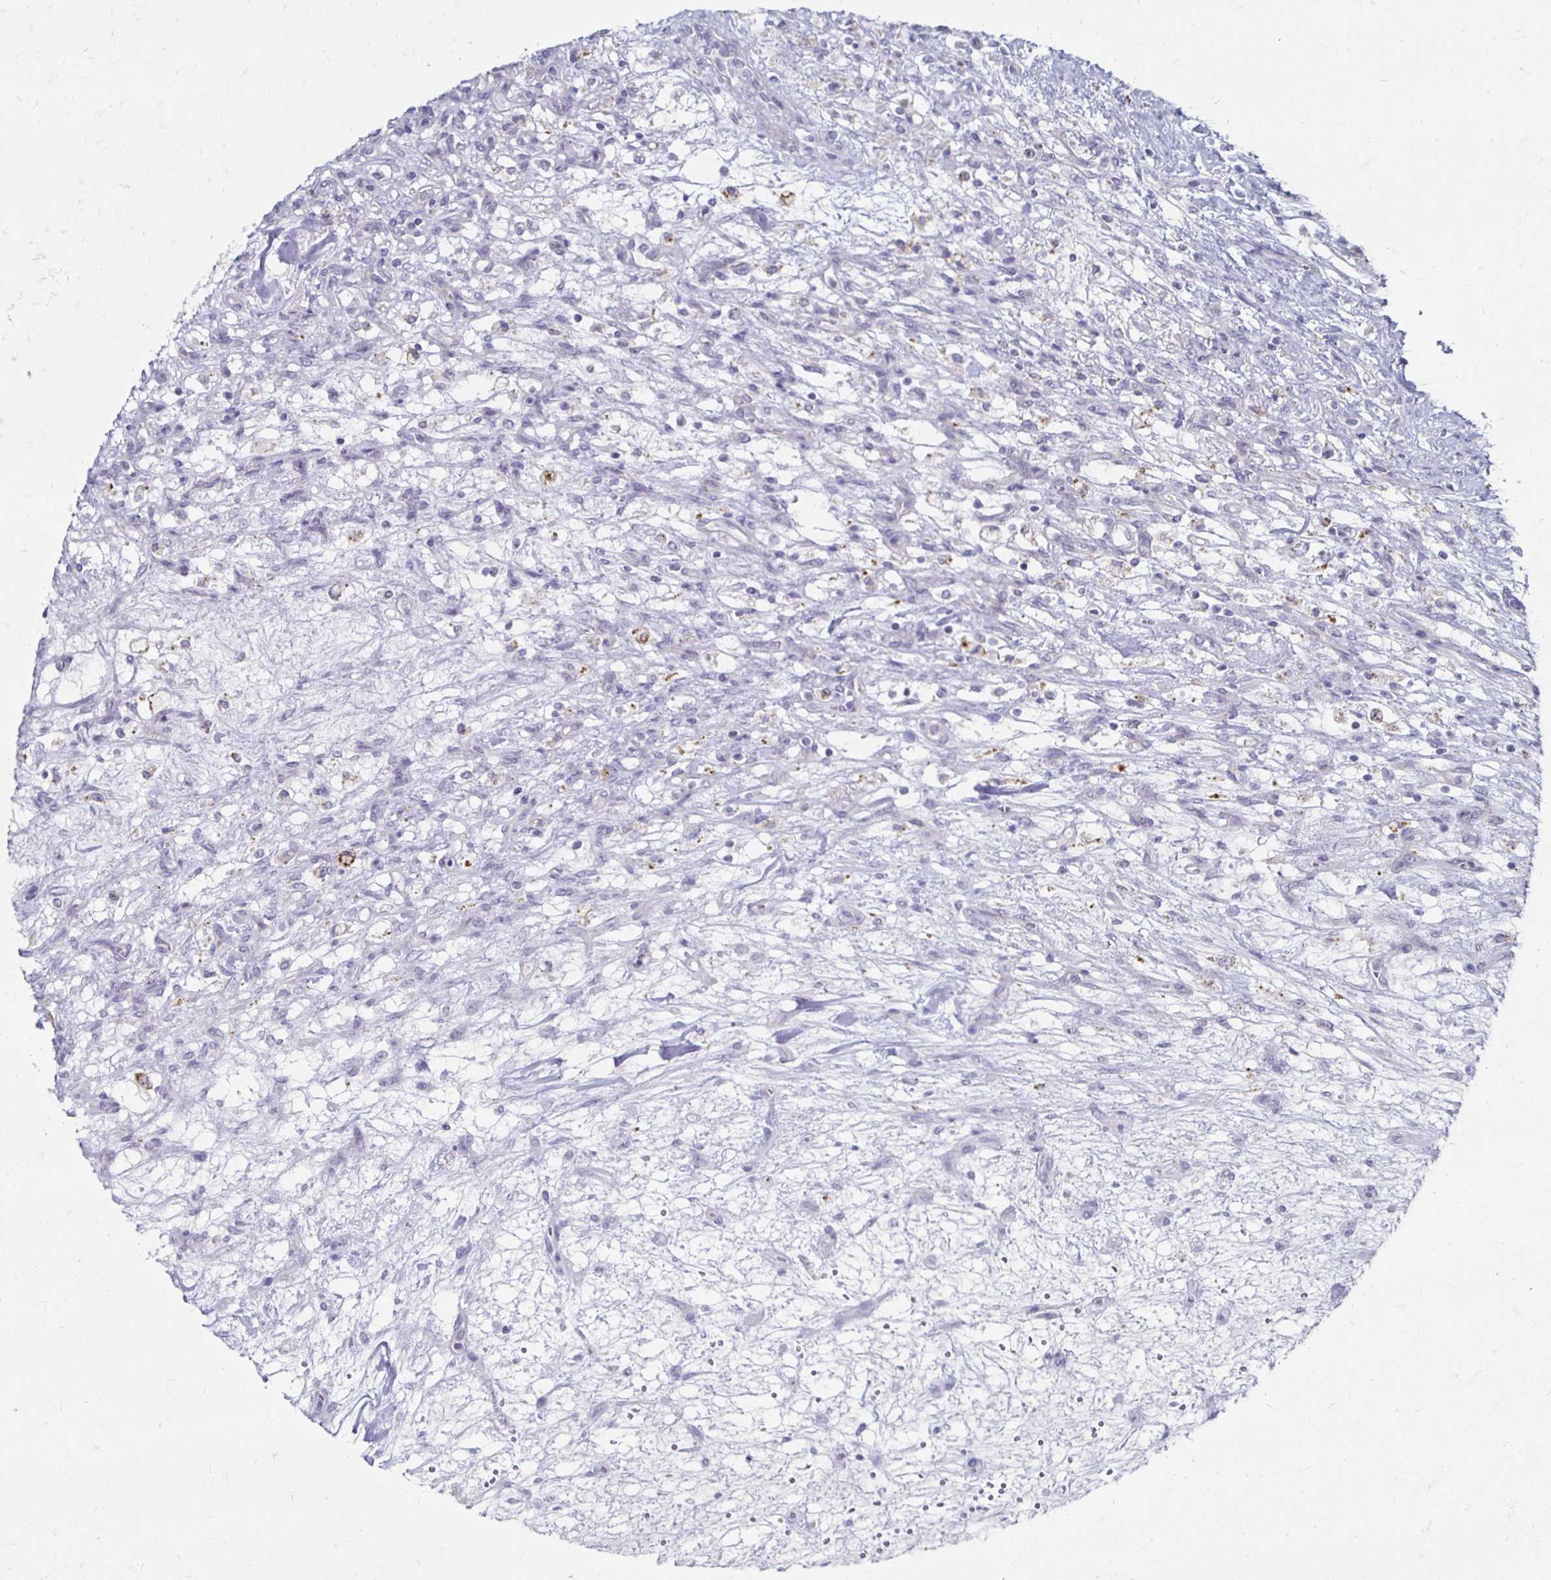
{"staining": {"intensity": "negative", "quantity": "none", "location": "none"}, "tissue": "renal cancer", "cell_type": "Tumor cells", "image_type": "cancer", "snomed": [{"axis": "morphology", "description": "Adenocarcinoma, NOS"}, {"axis": "topography", "description": "Kidney"}], "caption": "Tumor cells are negative for protein expression in human renal cancer.", "gene": "NOCT", "patient": {"sex": "female", "age": 63}}